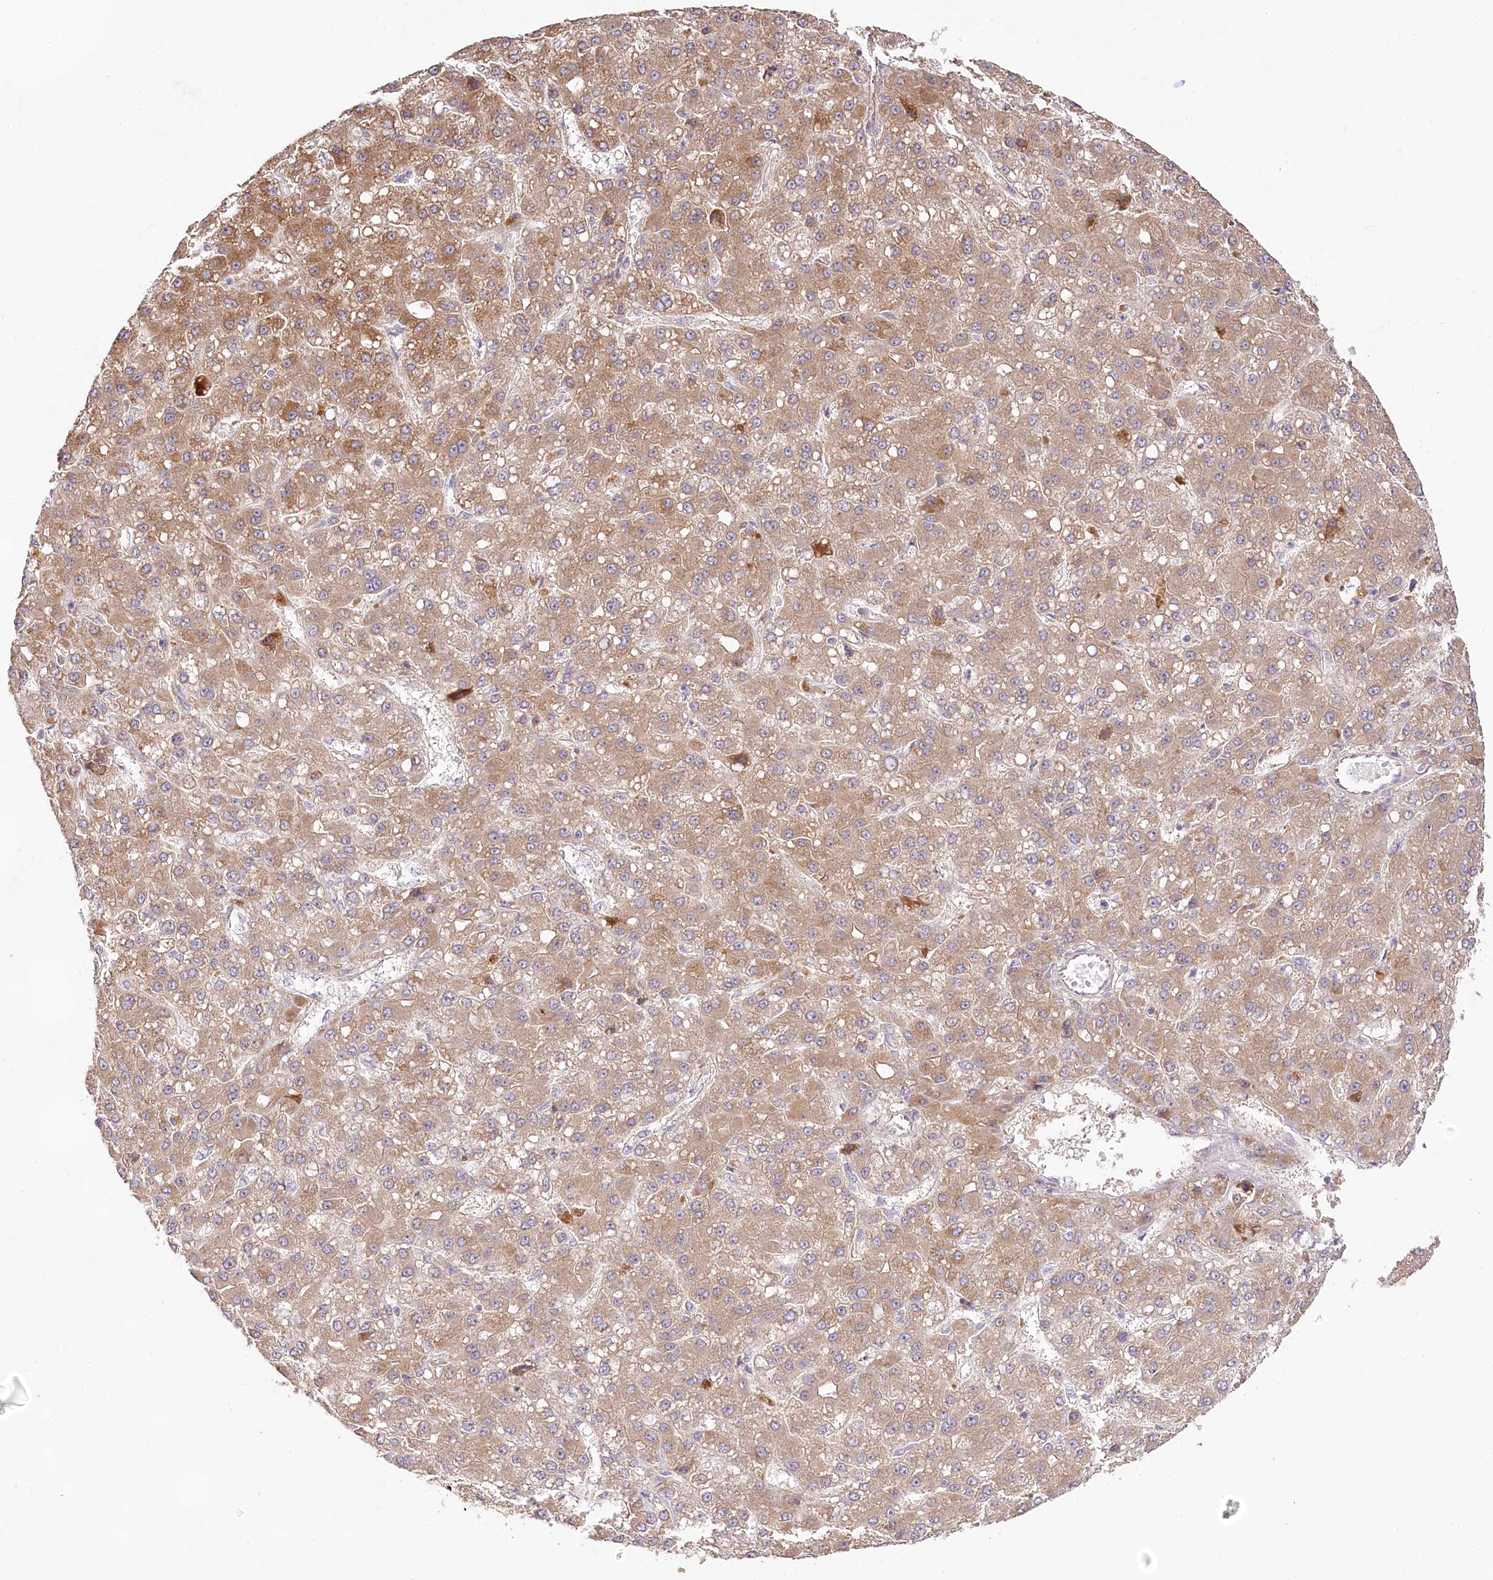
{"staining": {"intensity": "moderate", "quantity": ">75%", "location": "cytoplasmic/membranous"}, "tissue": "liver cancer", "cell_type": "Tumor cells", "image_type": "cancer", "snomed": [{"axis": "morphology", "description": "Carcinoma, Hepatocellular, NOS"}, {"axis": "topography", "description": "Liver"}], "caption": "The immunohistochemical stain shows moderate cytoplasmic/membranous staining in tumor cells of hepatocellular carcinoma (liver) tissue. Nuclei are stained in blue.", "gene": "PYROXD1", "patient": {"sex": "male", "age": 67}}